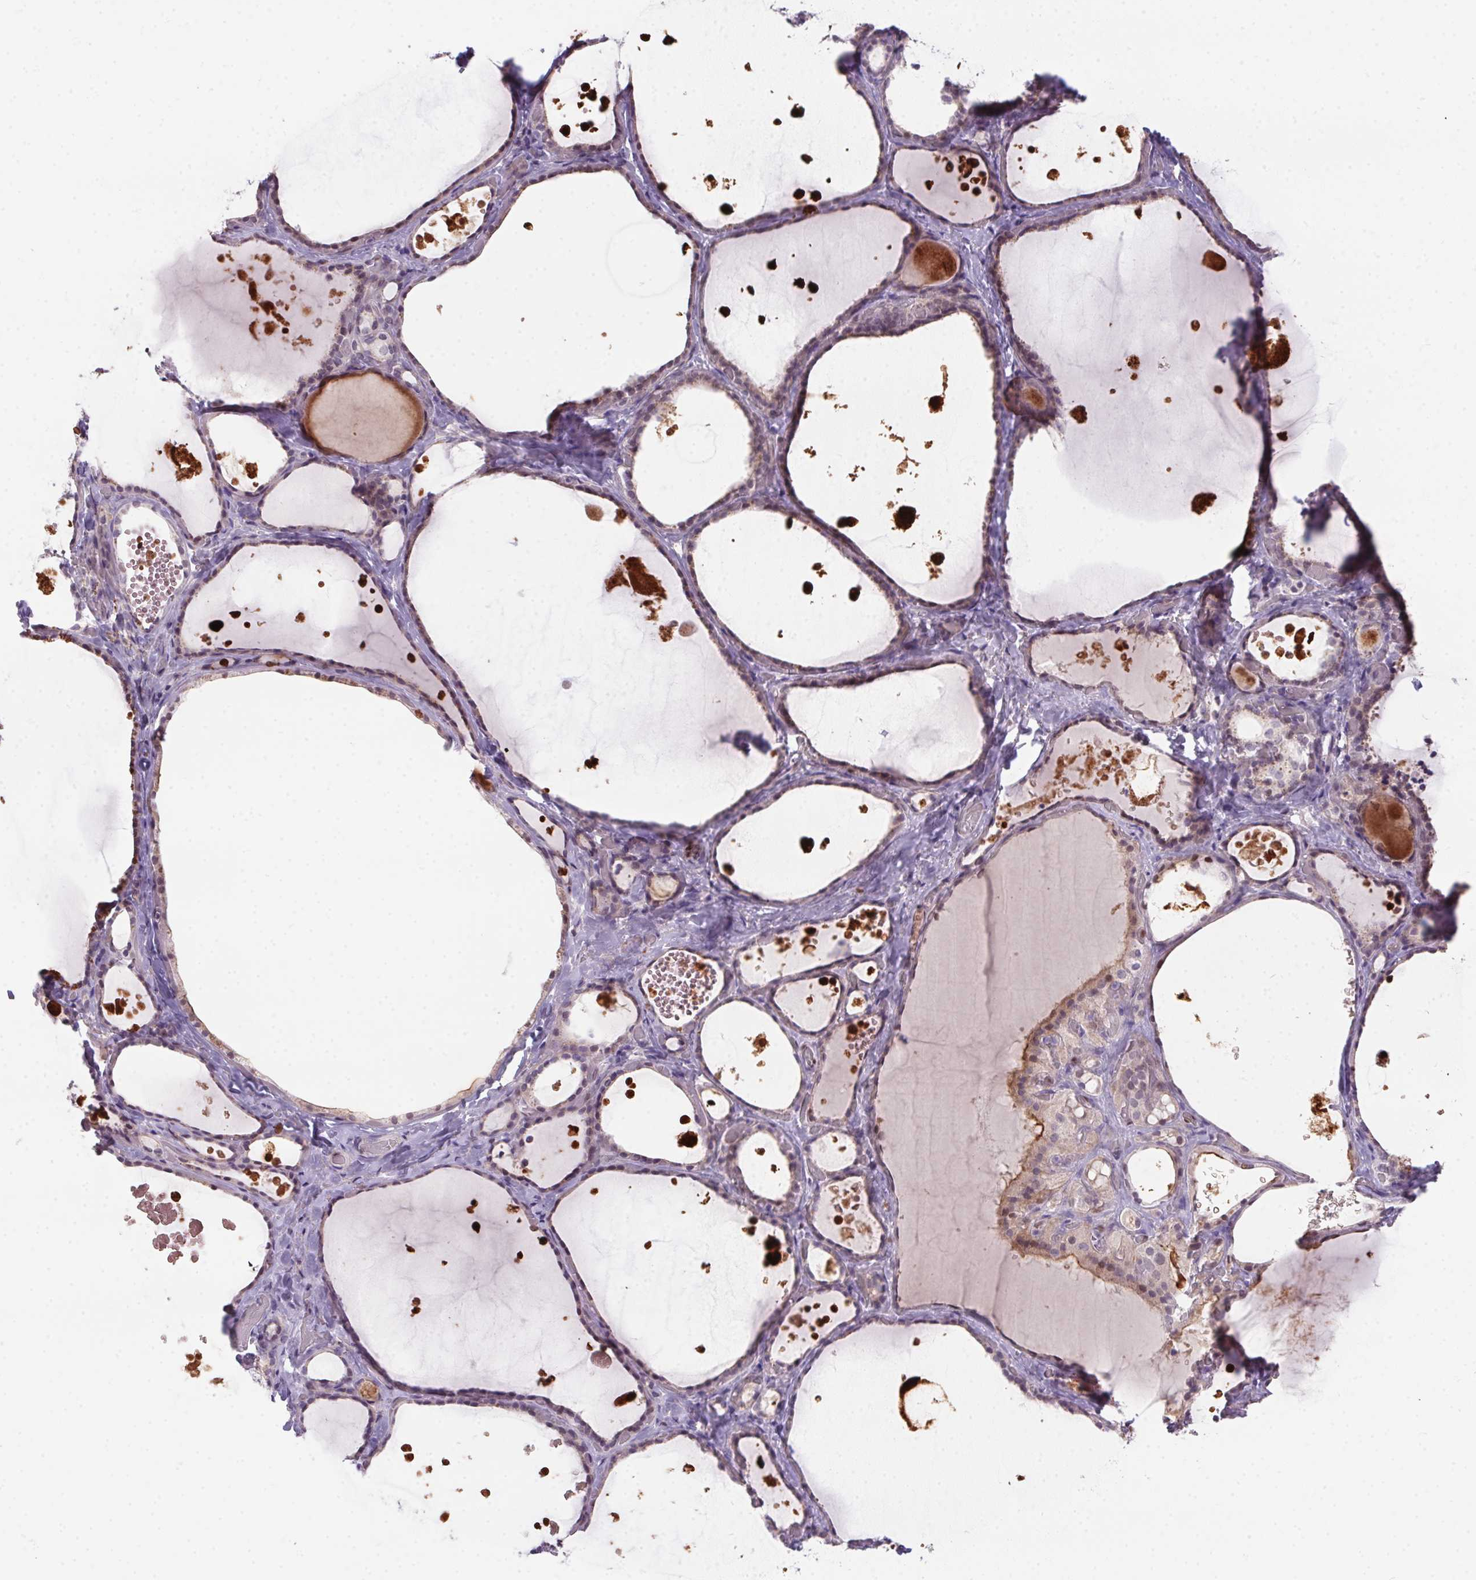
{"staining": {"intensity": "weak", "quantity": "25%-75%", "location": "cytoplasmic/membranous"}, "tissue": "thyroid gland", "cell_type": "Glandular cells", "image_type": "normal", "snomed": [{"axis": "morphology", "description": "Normal tissue, NOS"}, {"axis": "topography", "description": "Thyroid gland"}], "caption": "A brown stain highlights weak cytoplasmic/membranous staining of a protein in glandular cells of unremarkable human thyroid gland. Immunohistochemistry stains the protein in brown and the nuclei are stained blue.", "gene": "SP9", "patient": {"sex": "female", "age": 56}}